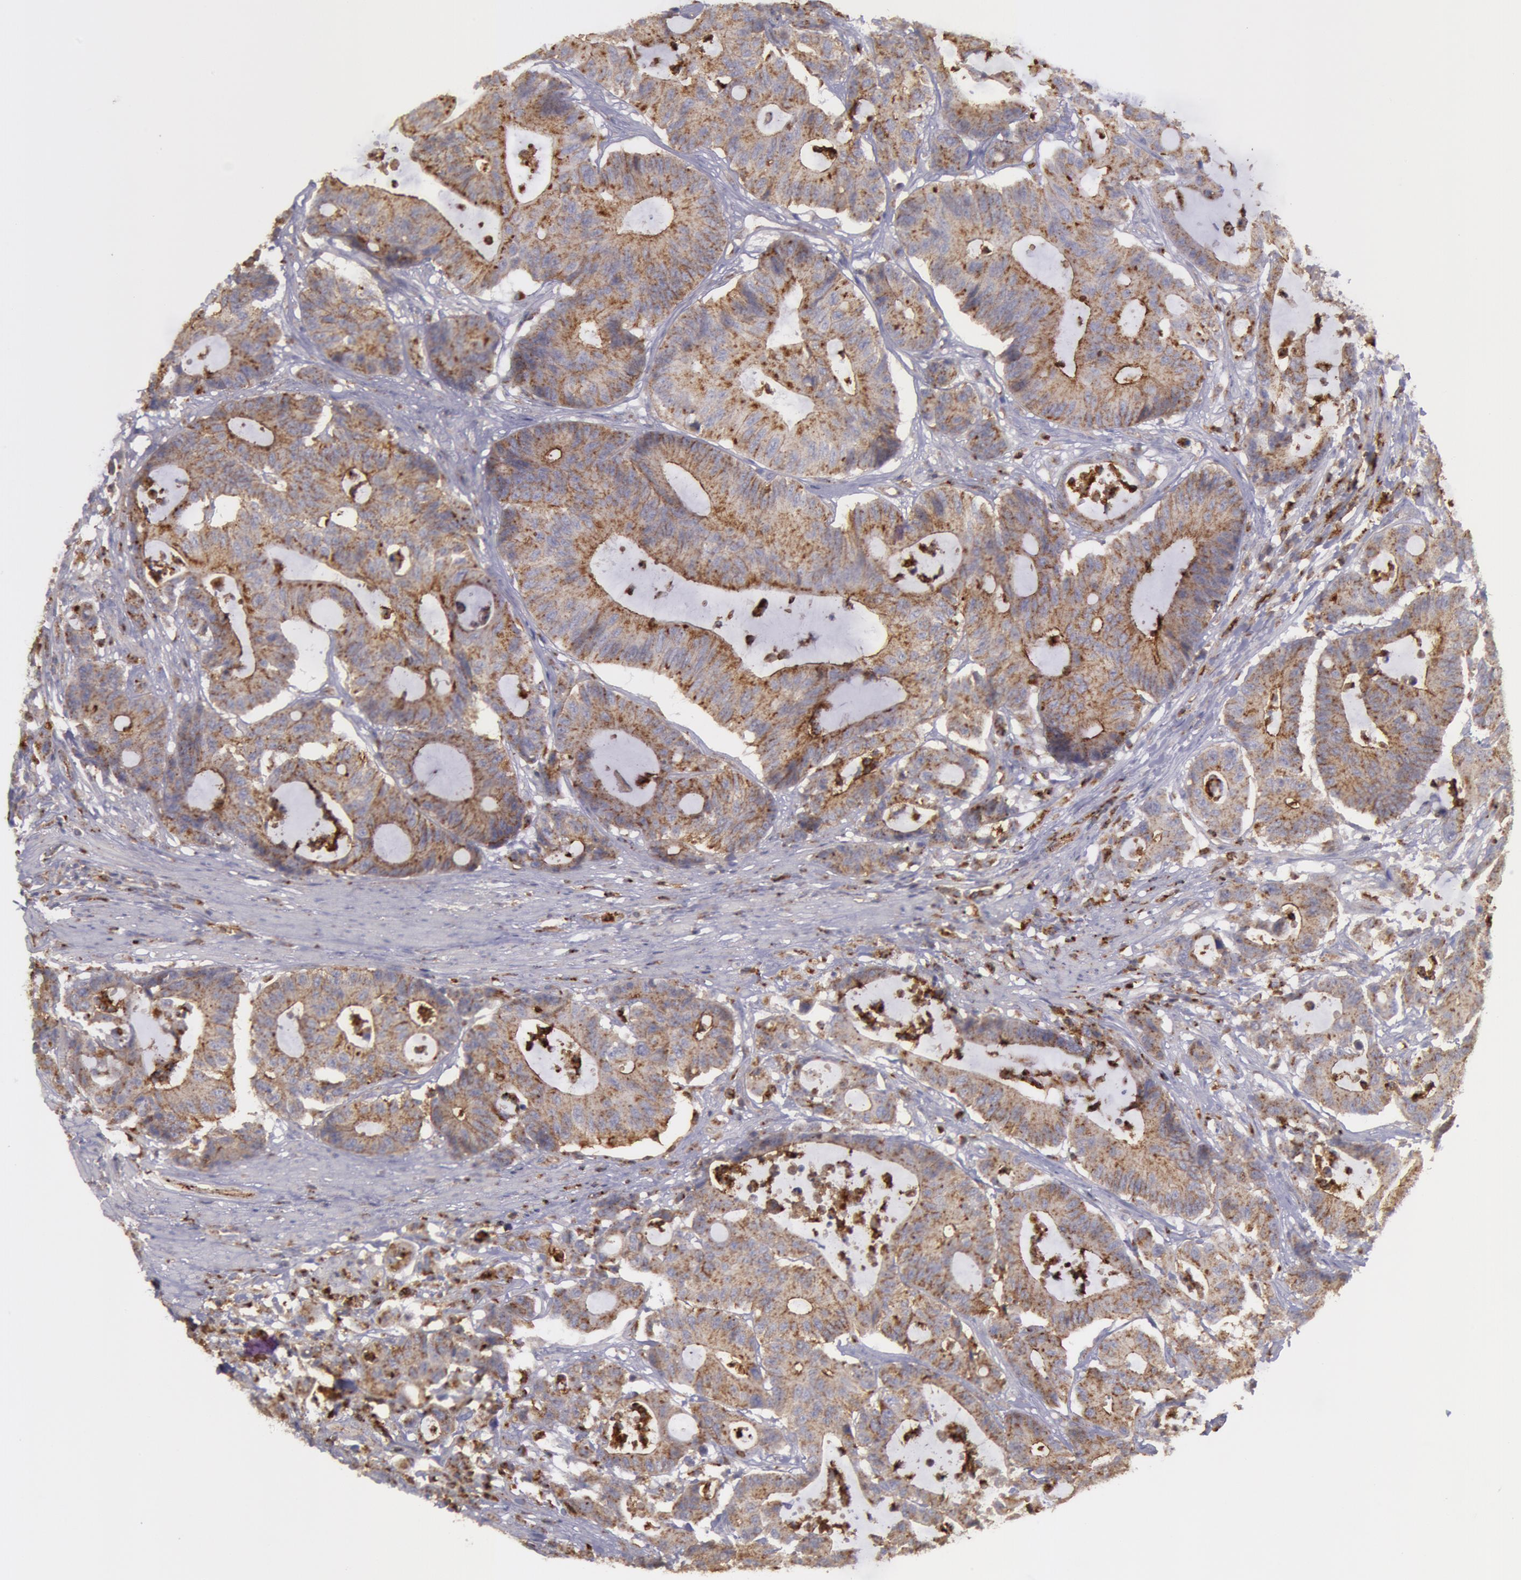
{"staining": {"intensity": "moderate", "quantity": ">75%", "location": "cytoplasmic/membranous"}, "tissue": "colorectal cancer", "cell_type": "Tumor cells", "image_type": "cancer", "snomed": [{"axis": "morphology", "description": "Adenocarcinoma, NOS"}, {"axis": "topography", "description": "Colon"}], "caption": "Immunohistochemistry (IHC) of colorectal cancer (adenocarcinoma) reveals medium levels of moderate cytoplasmic/membranous positivity in approximately >75% of tumor cells.", "gene": "FLOT2", "patient": {"sex": "female", "age": 84}}